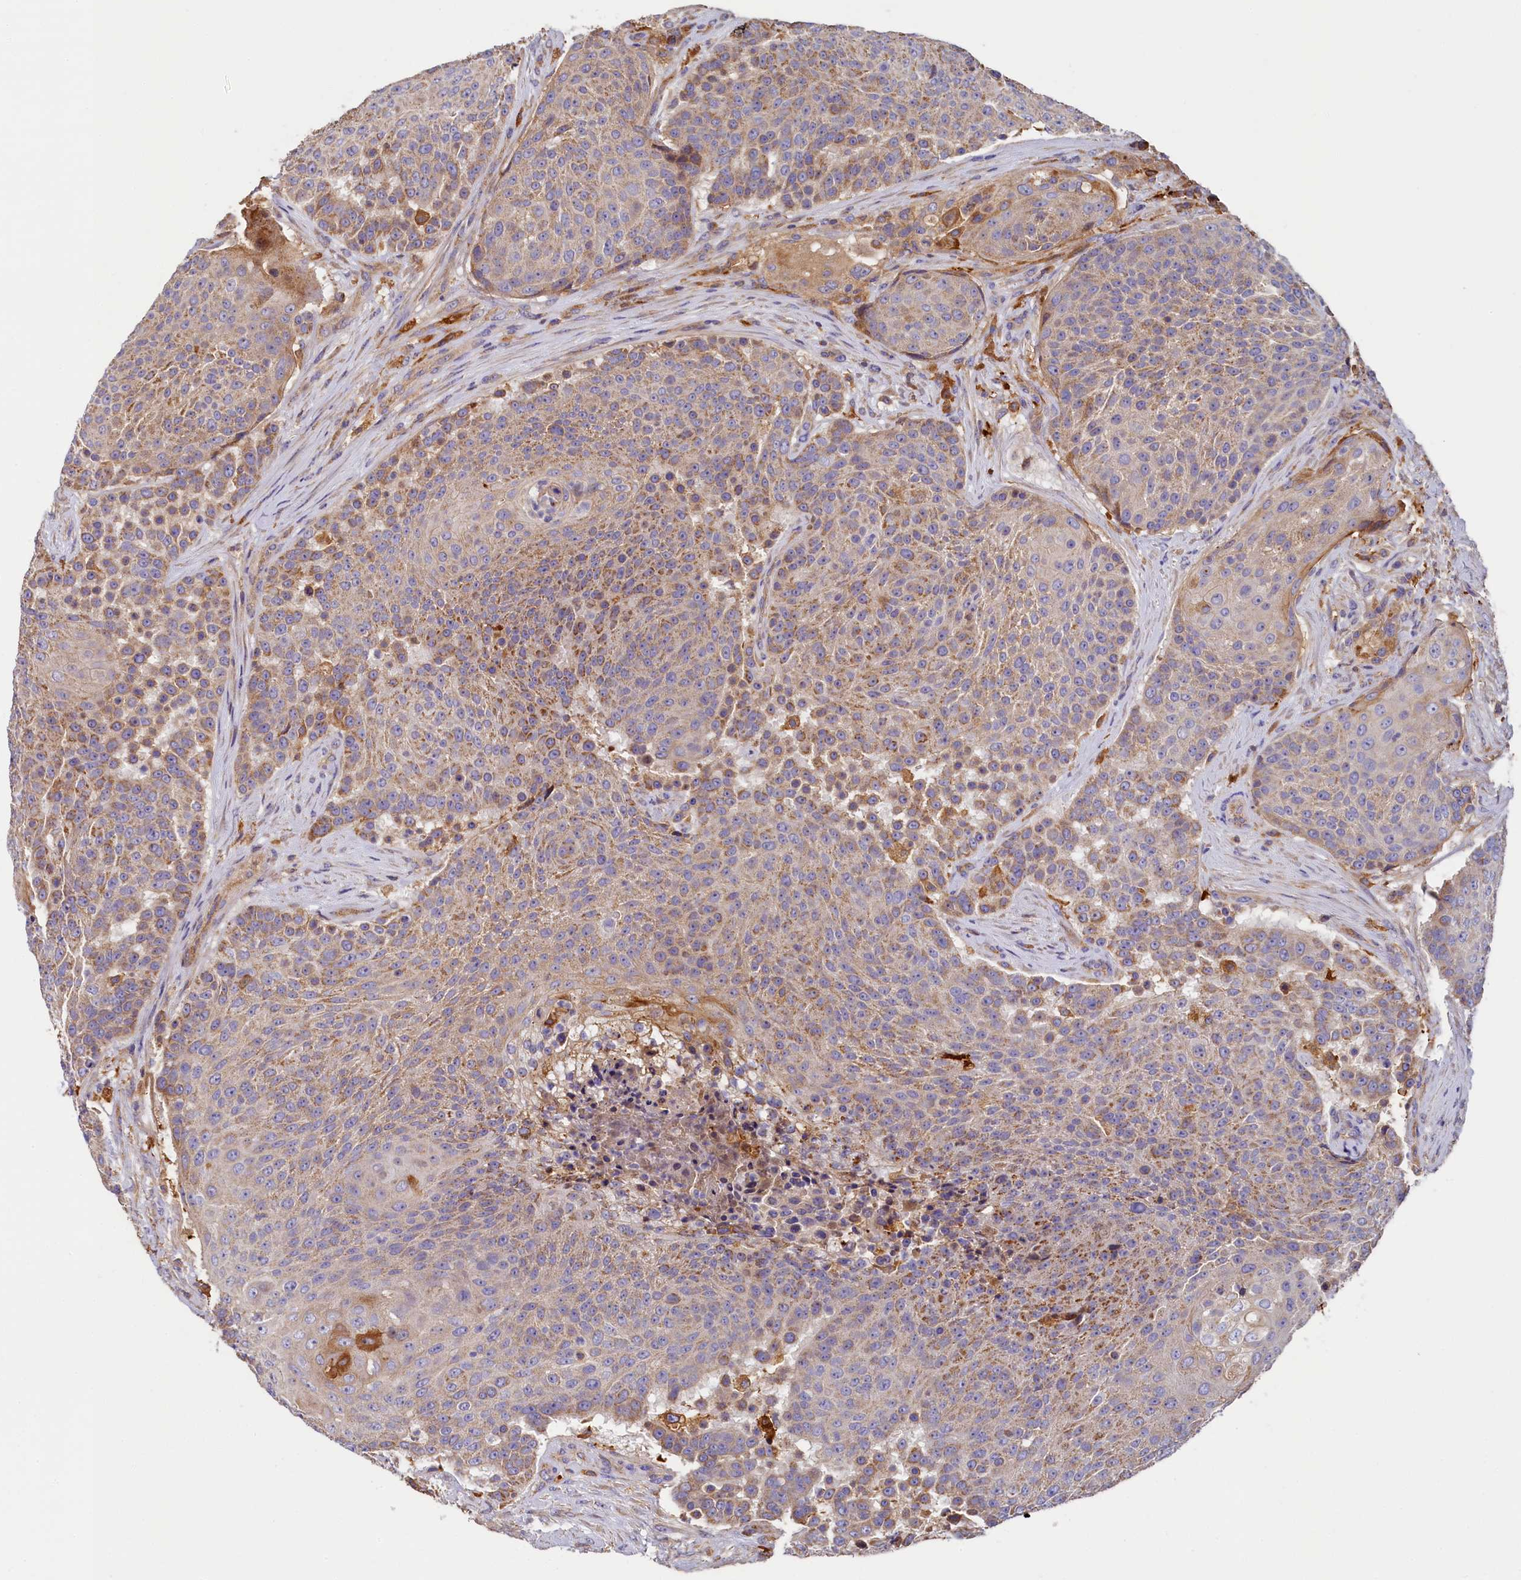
{"staining": {"intensity": "weak", "quantity": ">75%", "location": "cytoplasmic/membranous"}, "tissue": "urothelial cancer", "cell_type": "Tumor cells", "image_type": "cancer", "snomed": [{"axis": "morphology", "description": "Urothelial carcinoma, High grade"}, {"axis": "topography", "description": "Urinary bladder"}], "caption": "Tumor cells exhibit low levels of weak cytoplasmic/membranous expression in approximately >75% of cells in human urothelial cancer.", "gene": "SEC31B", "patient": {"sex": "female", "age": 63}}